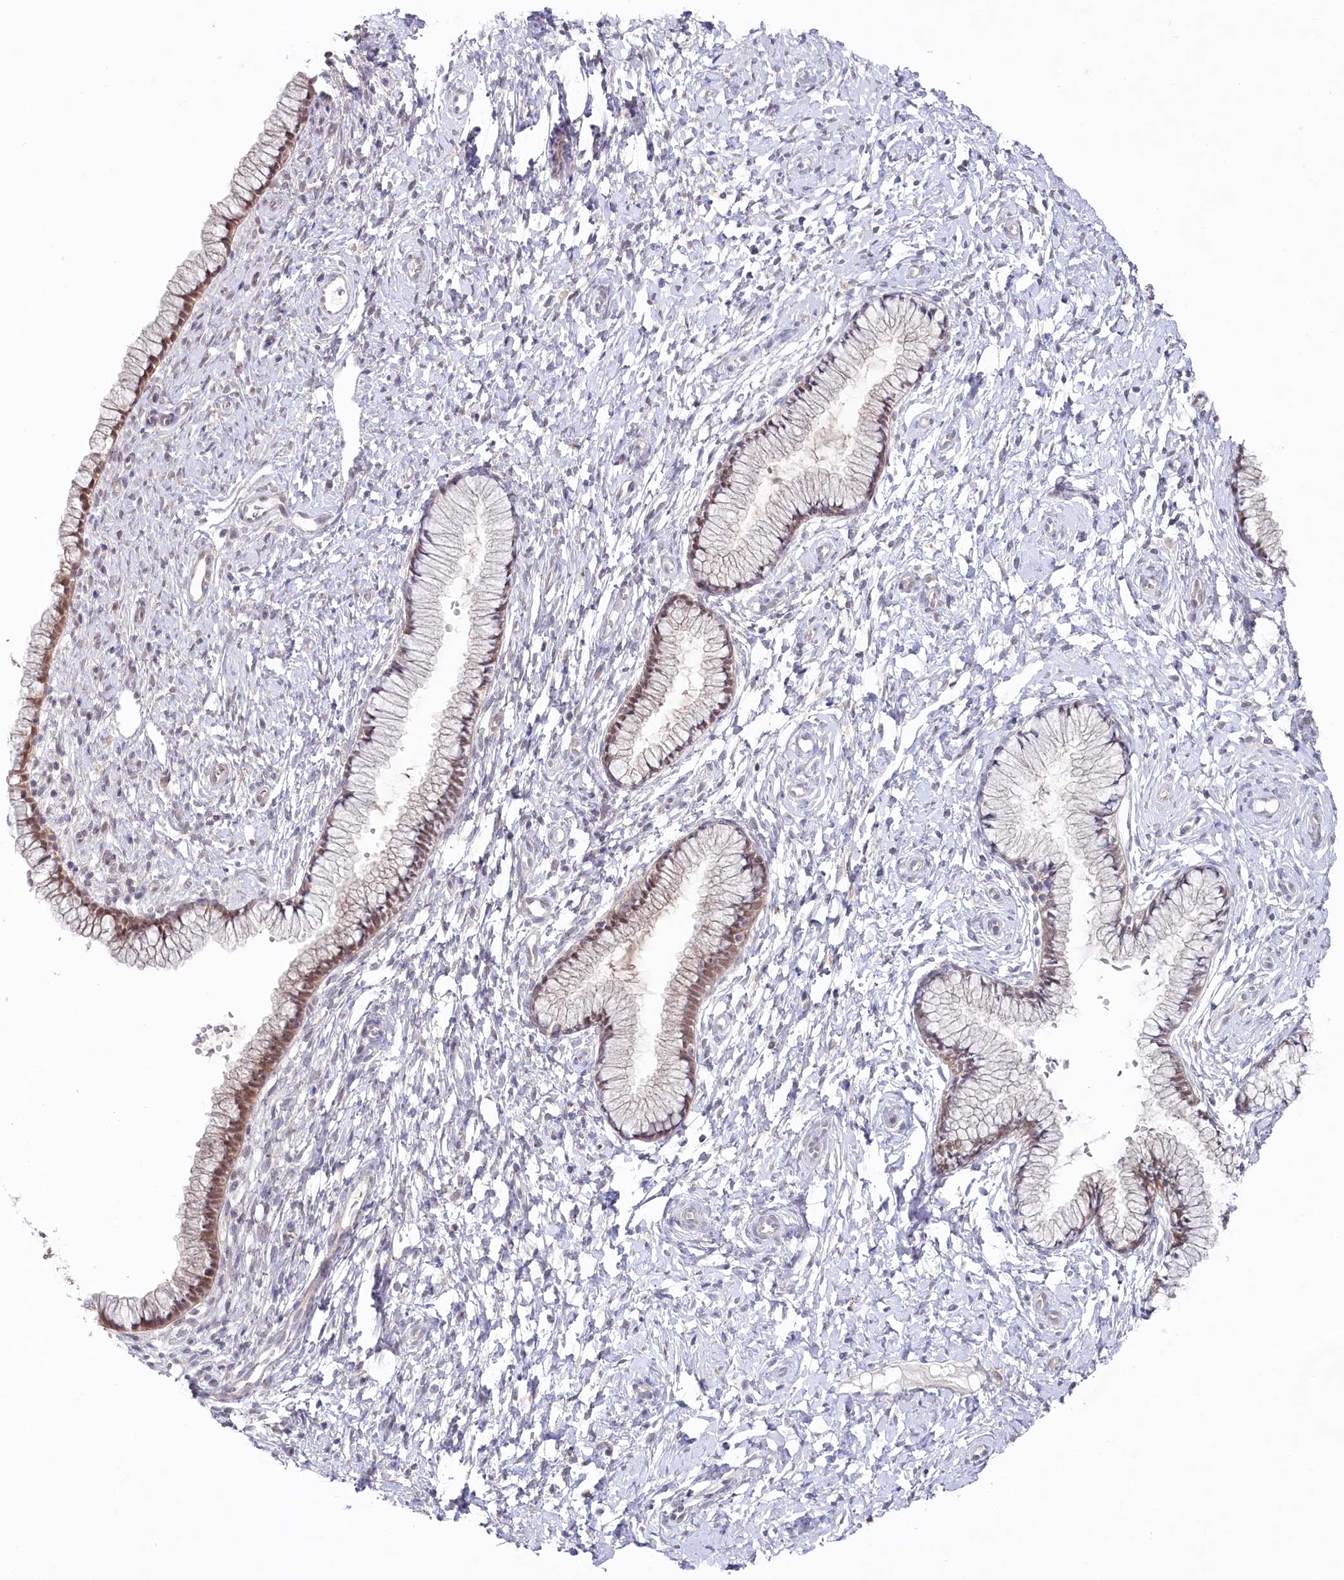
{"staining": {"intensity": "moderate", "quantity": "<25%", "location": "cytoplasmic/membranous"}, "tissue": "cervix", "cell_type": "Glandular cells", "image_type": "normal", "snomed": [{"axis": "morphology", "description": "Normal tissue, NOS"}, {"axis": "topography", "description": "Cervix"}], "caption": "A micrograph showing moderate cytoplasmic/membranous staining in about <25% of glandular cells in benign cervix, as visualized by brown immunohistochemical staining.", "gene": "AAMDC", "patient": {"sex": "female", "age": 33}}